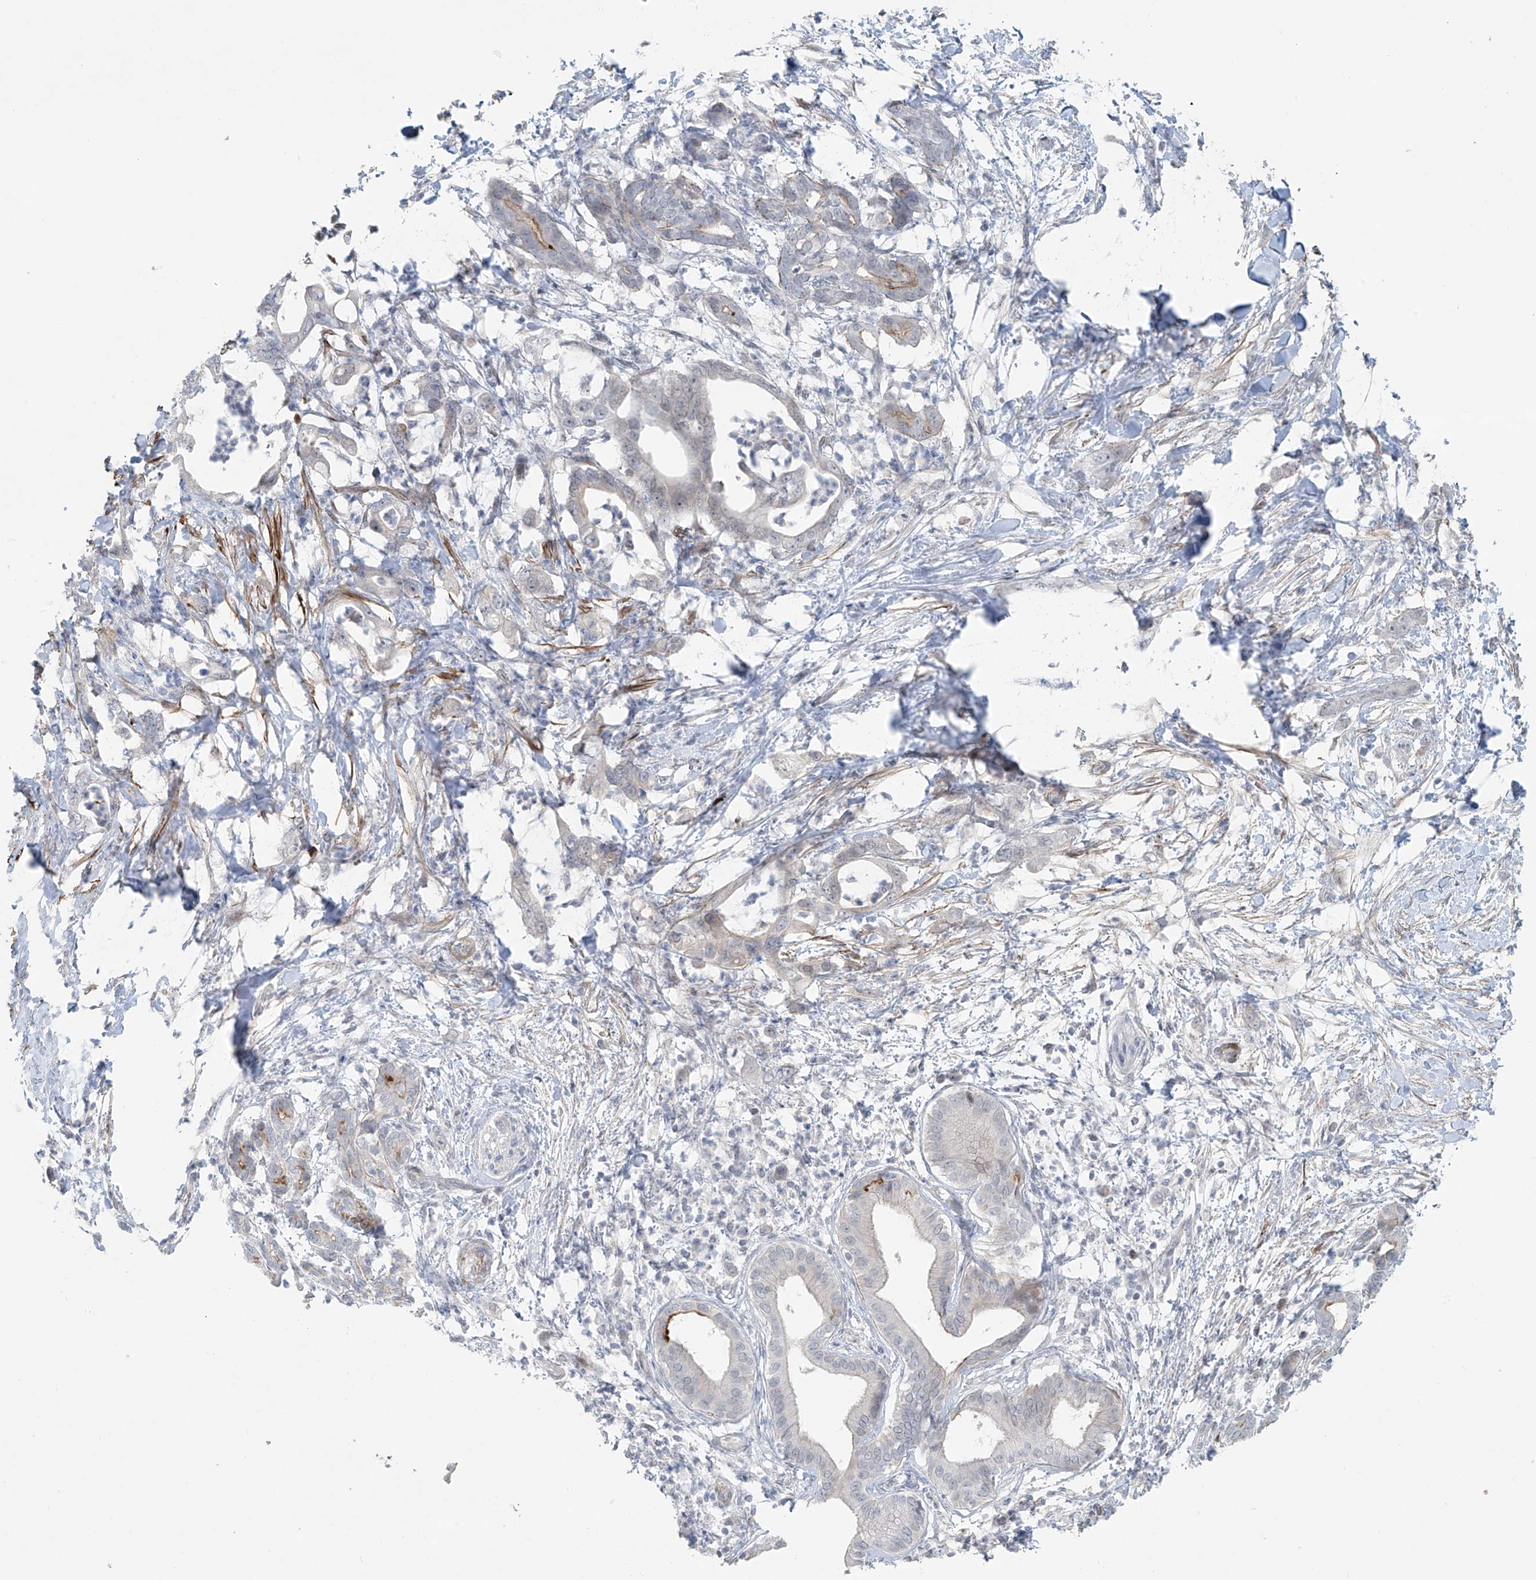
{"staining": {"intensity": "weak", "quantity": "<25%", "location": "cytoplasmic/membranous"}, "tissue": "pancreatic cancer", "cell_type": "Tumor cells", "image_type": "cancer", "snomed": [{"axis": "morphology", "description": "Adenocarcinoma, NOS"}, {"axis": "topography", "description": "Pancreas"}], "caption": "This micrograph is of pancreatic cancer (adenocarcinoma) stained with immunohistochemistry to label a protein in brown with the nuclei are counter-stained blue. There is no expression in tumor cells. Nuclei are stained in blue.", "gene": "RASGEF1A", "patient": {"sex": "female", "age": 55}}